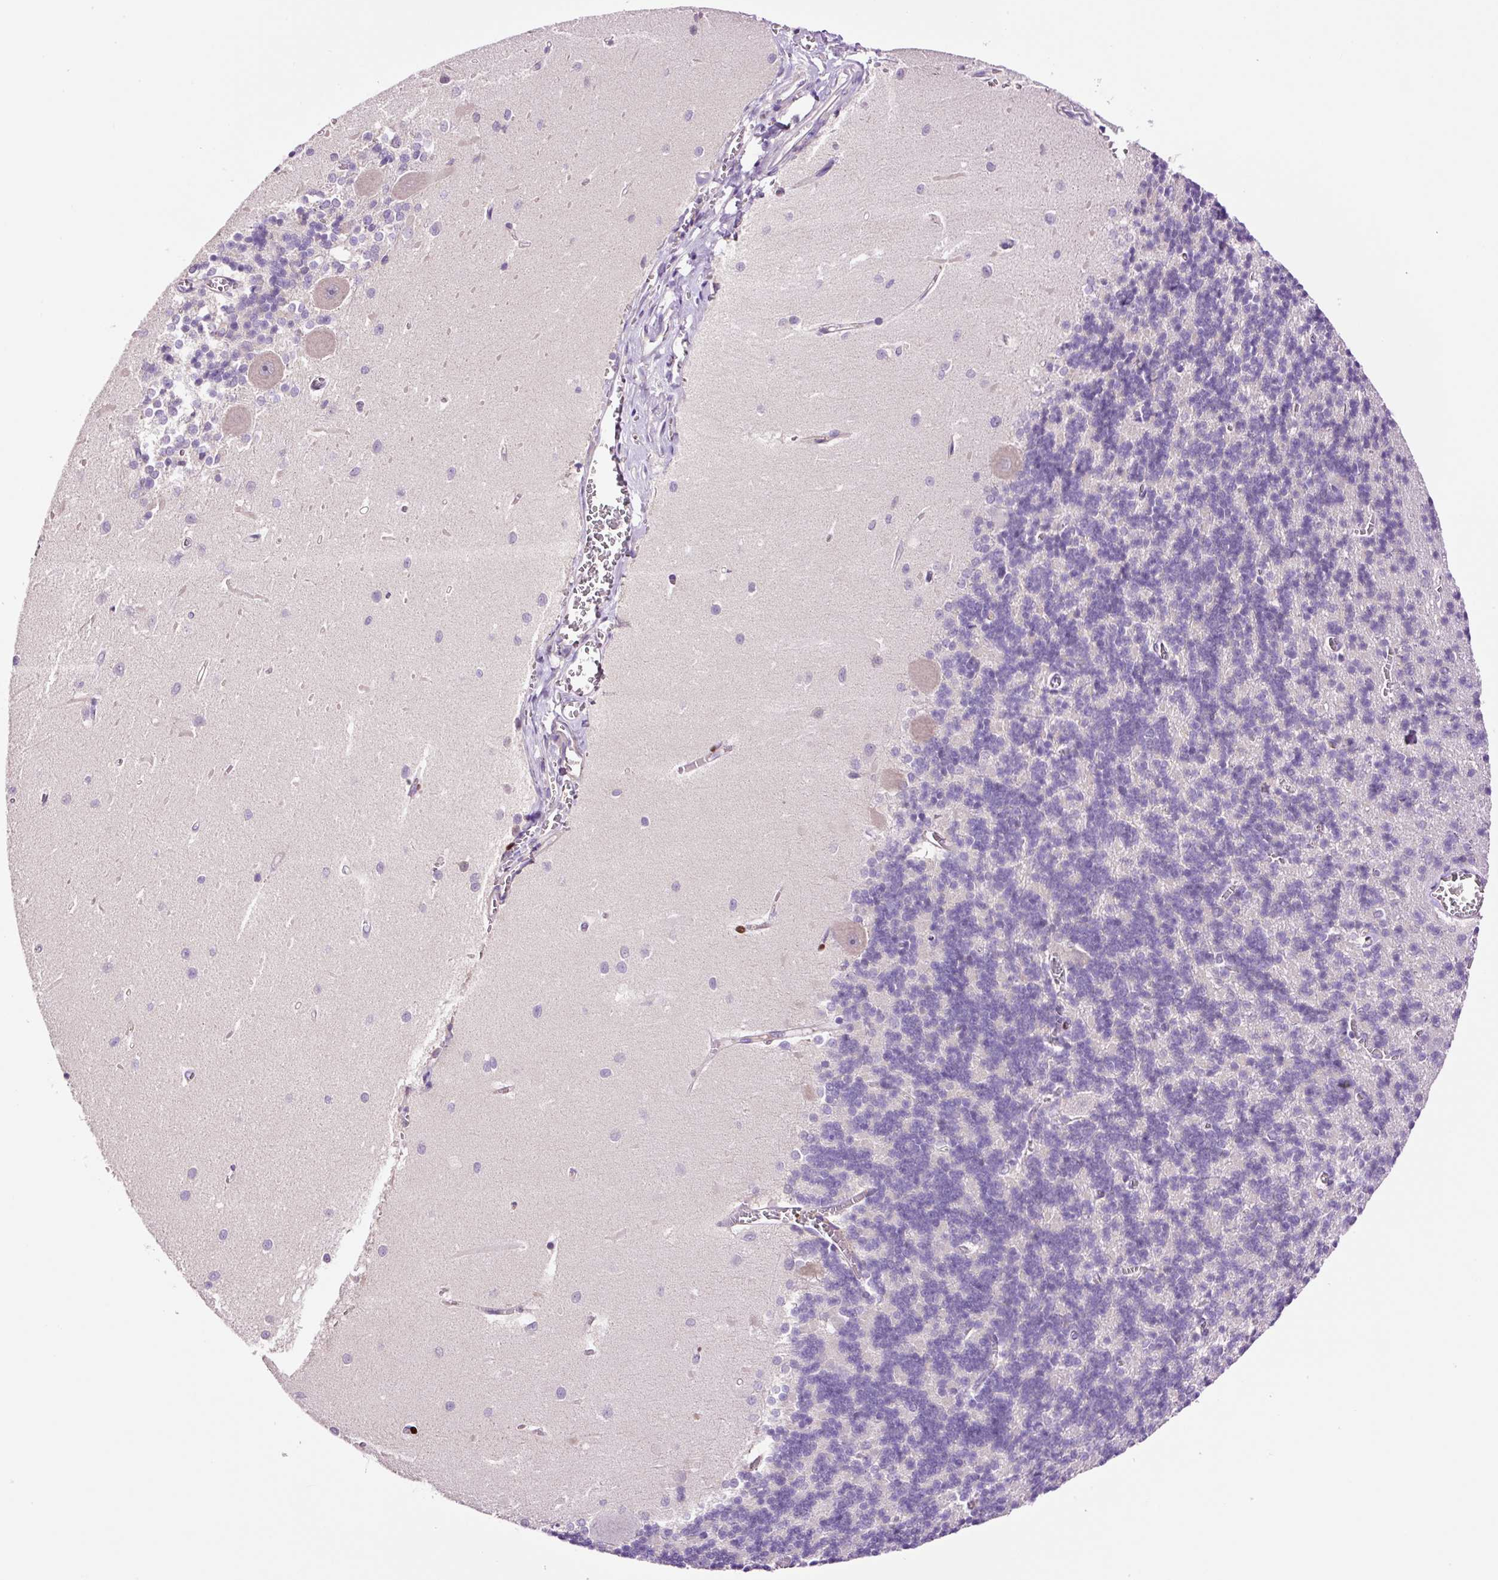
{"staining": {"intensity": "negative", "quantity": "none", "location": "none"}, "tissue": "cerebellum", "cell_type": "Cells in granular layer", "image_type": "normal", "snomed": [{"axis": "morphology", "description": "Normal tissue, NOS"}, {"axis": "topography", "description": "Cerebellum"}], "caption": "Immunohistochemistry image of normal cerebellum: cerebellum stained with DAB displays no significant protein positivity in cells in granular layer.", "gene": "DPPA4", "patient": {"sex": "male", "age": 37}}